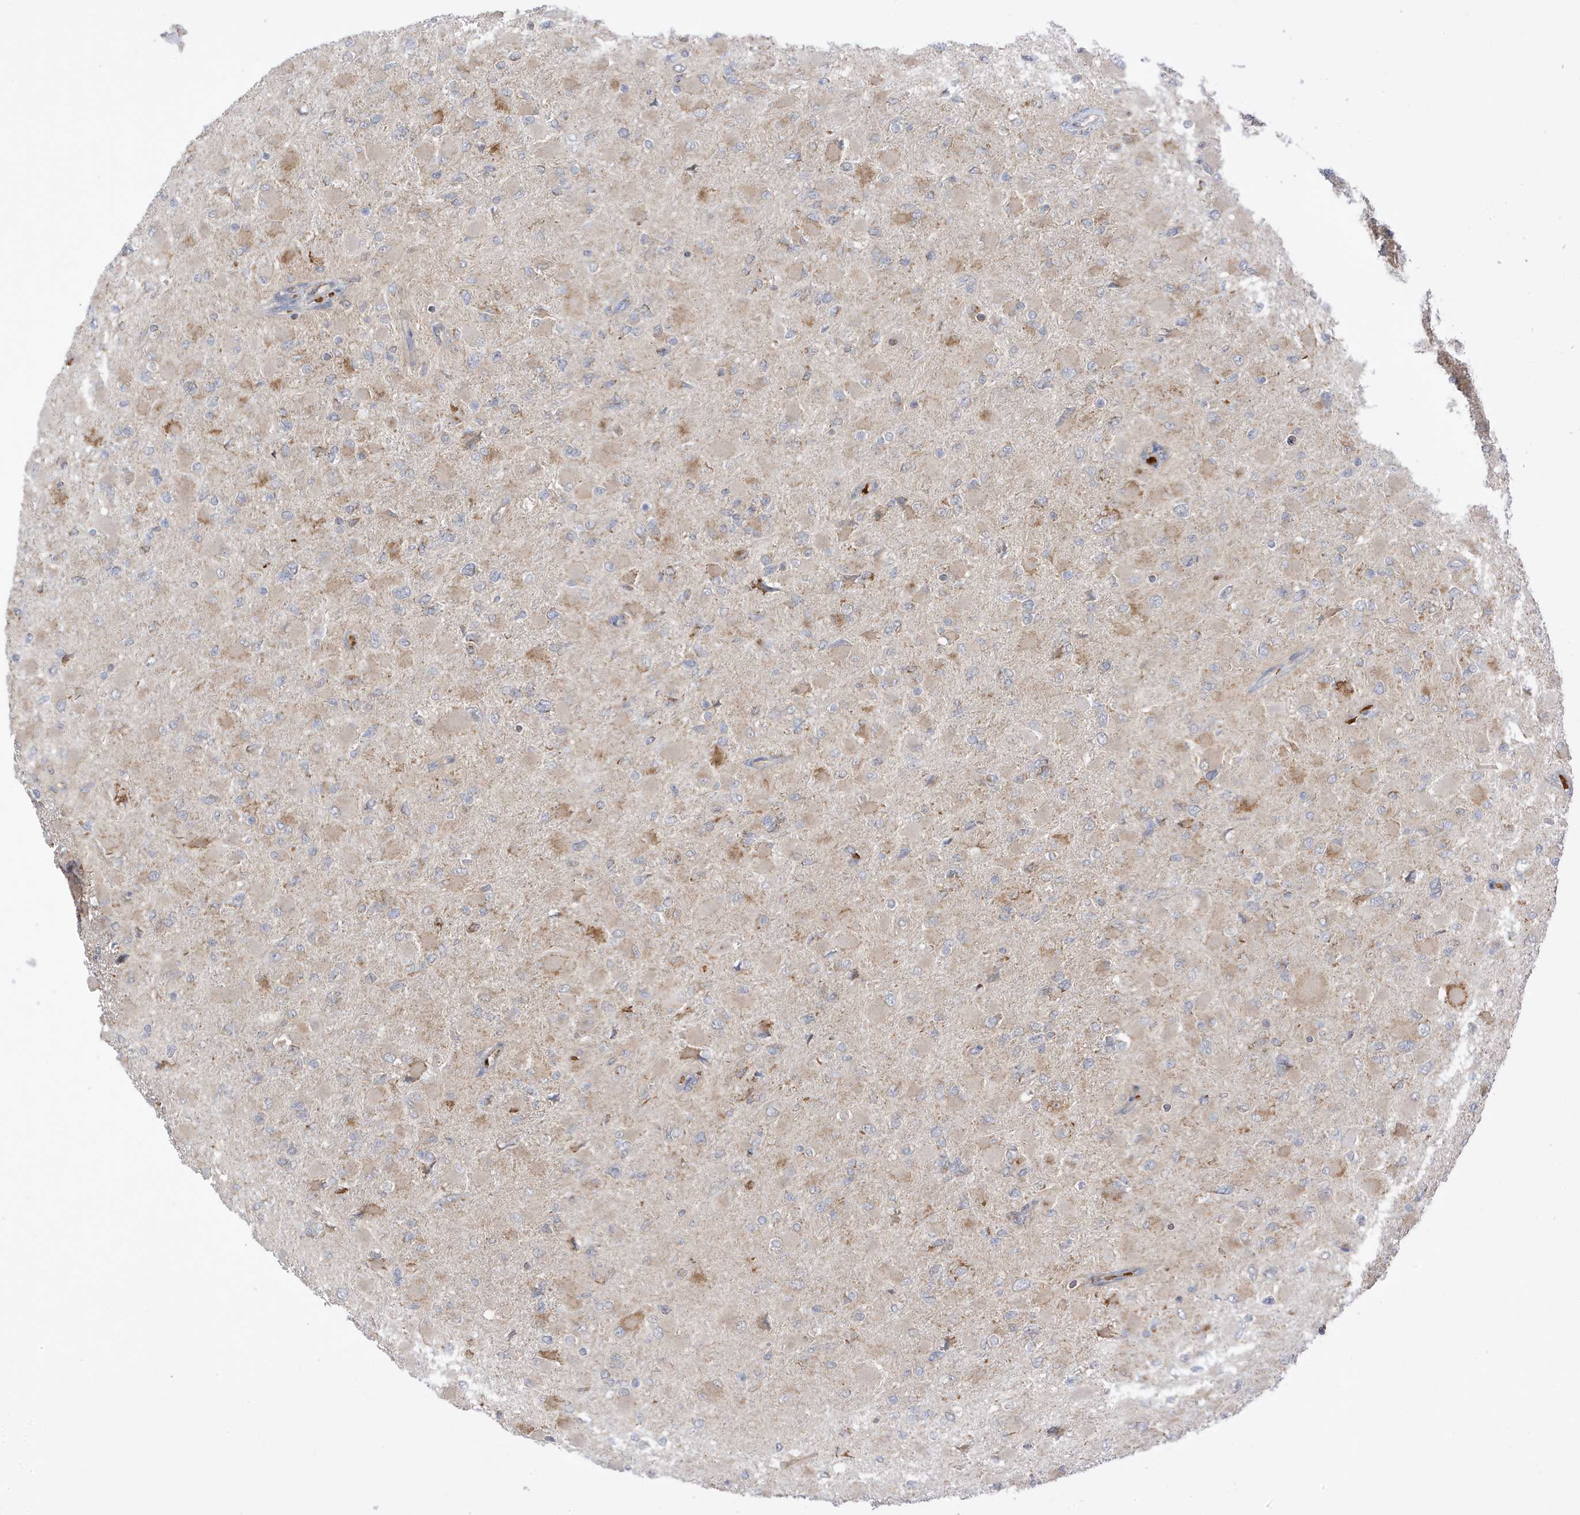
{"staining": {"intensity": "moderate", "quantity": "<25%", "location": "cytoplasmic/membranous"}, "tissue": "glioma", "cell_type": "Tumor cells", "image_type": "cancer", "snomed": [{"axis": "morphology", "description": "Glioma, malignant, High grade"}, {"axis": "topography", "description": "Cerebral cortex"}], "caption": "Malignant glioma (high-grade) stained for a protein shows moderate cytoplasmic/membranous positivity in tumor cells.", "gene": "NPPC", "patient": {"sex": "female", "age": 36}}